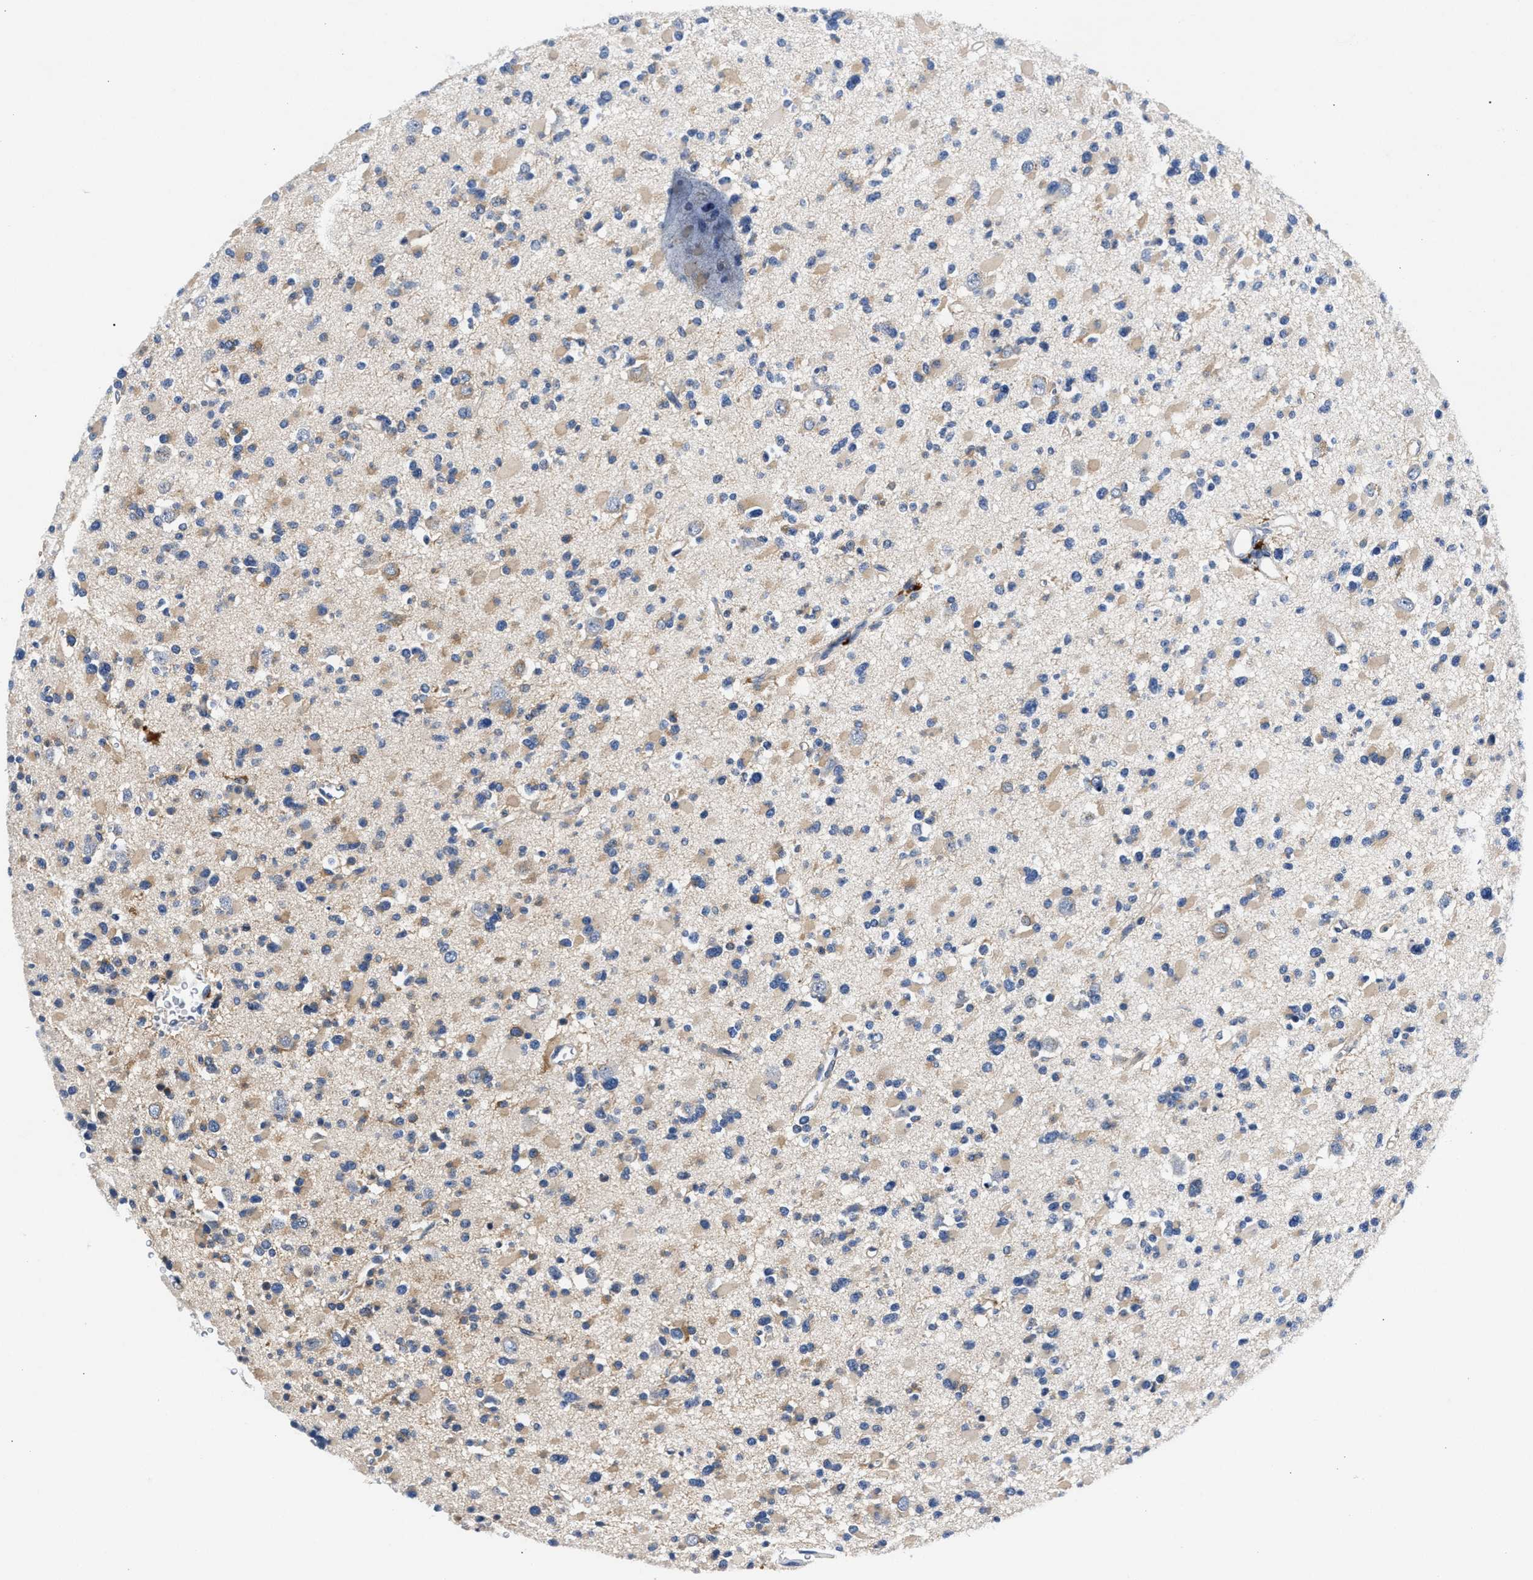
{"staining": {"intensity": "weak", "quantity": ">75%", "location": "cytoplasmic/membranous"}, "tissue": "glioma", "cell_type": "Tumor cells", "image_type": "cancer", "snomed": [{"axis": "morphology", "description": "Glioma, malignant, Low grade"}, {"axis": "topography", "description": "Brain"}], "caption": "This image exhibits glioma stained with immunohistochemistry (IHC) to label a protein in brown. The cytoplasmic/membranous of tumor cells show weak positivity for the protein. Nuclei are counter-stained blue.", "gene": "P2RY4", "patient": {"sex": "female", "age": 22}}